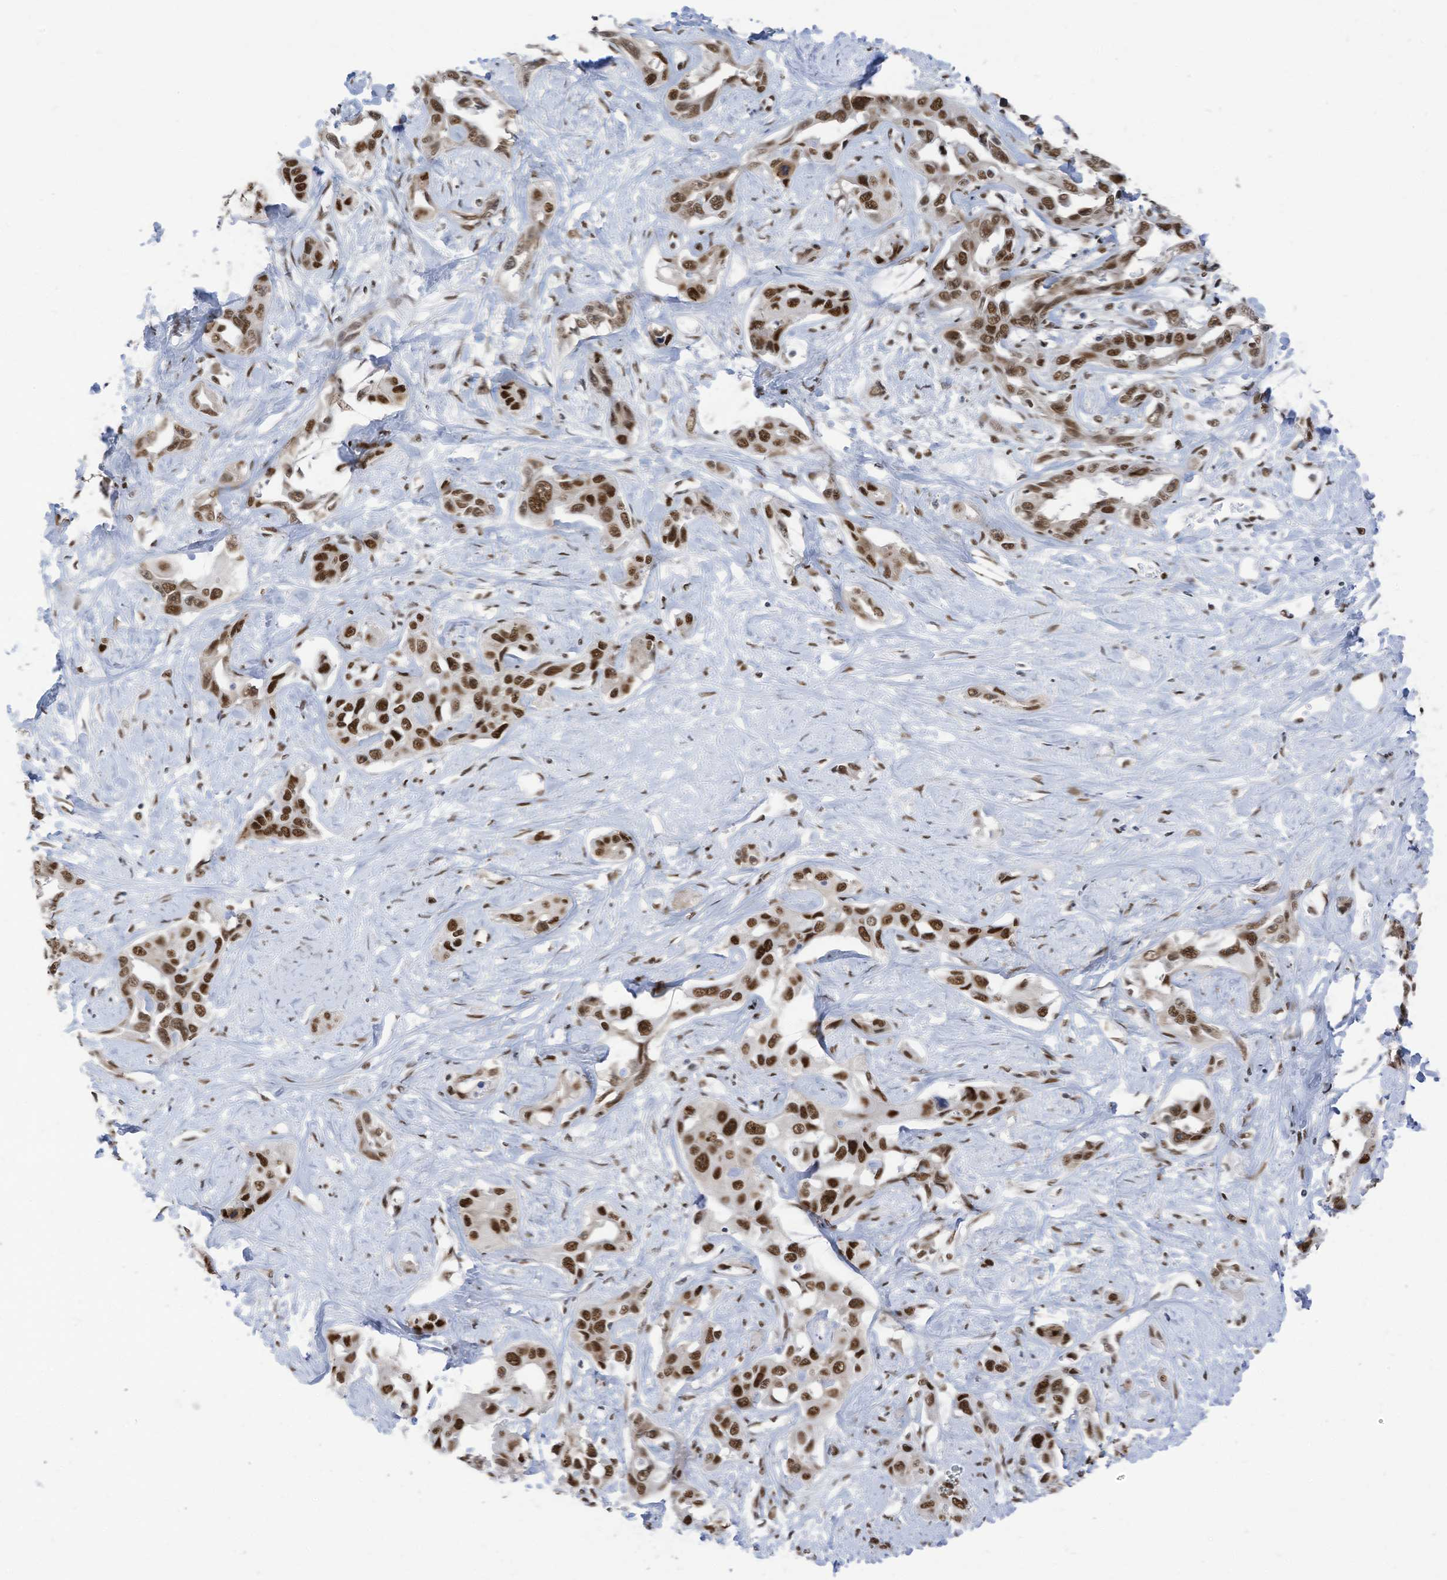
{"staining": {"intensity": "strong", "quantity": ">75%", "location": "nuclear"}, "tissue": "liver cancer", "cell_type": "Tumor cells", "image_type": "cancer", "snomed": [{"axis": "morphology", "description": "Cholangiocarcinoma"}, {"axis": "topography", "description": "Liver"}], "caption": "Liver cancer (cholangiocarcinoma) was stained to show a protein in brown. There is high levels of strong nuclear positivity in about >75% of tumor cells. (DAB (3,3'-diaminobenzidine) IHC with brightfield microscopy, high magnification).", "gene": "KHSRP", "patient": {"sex": "male", "age": 59}}